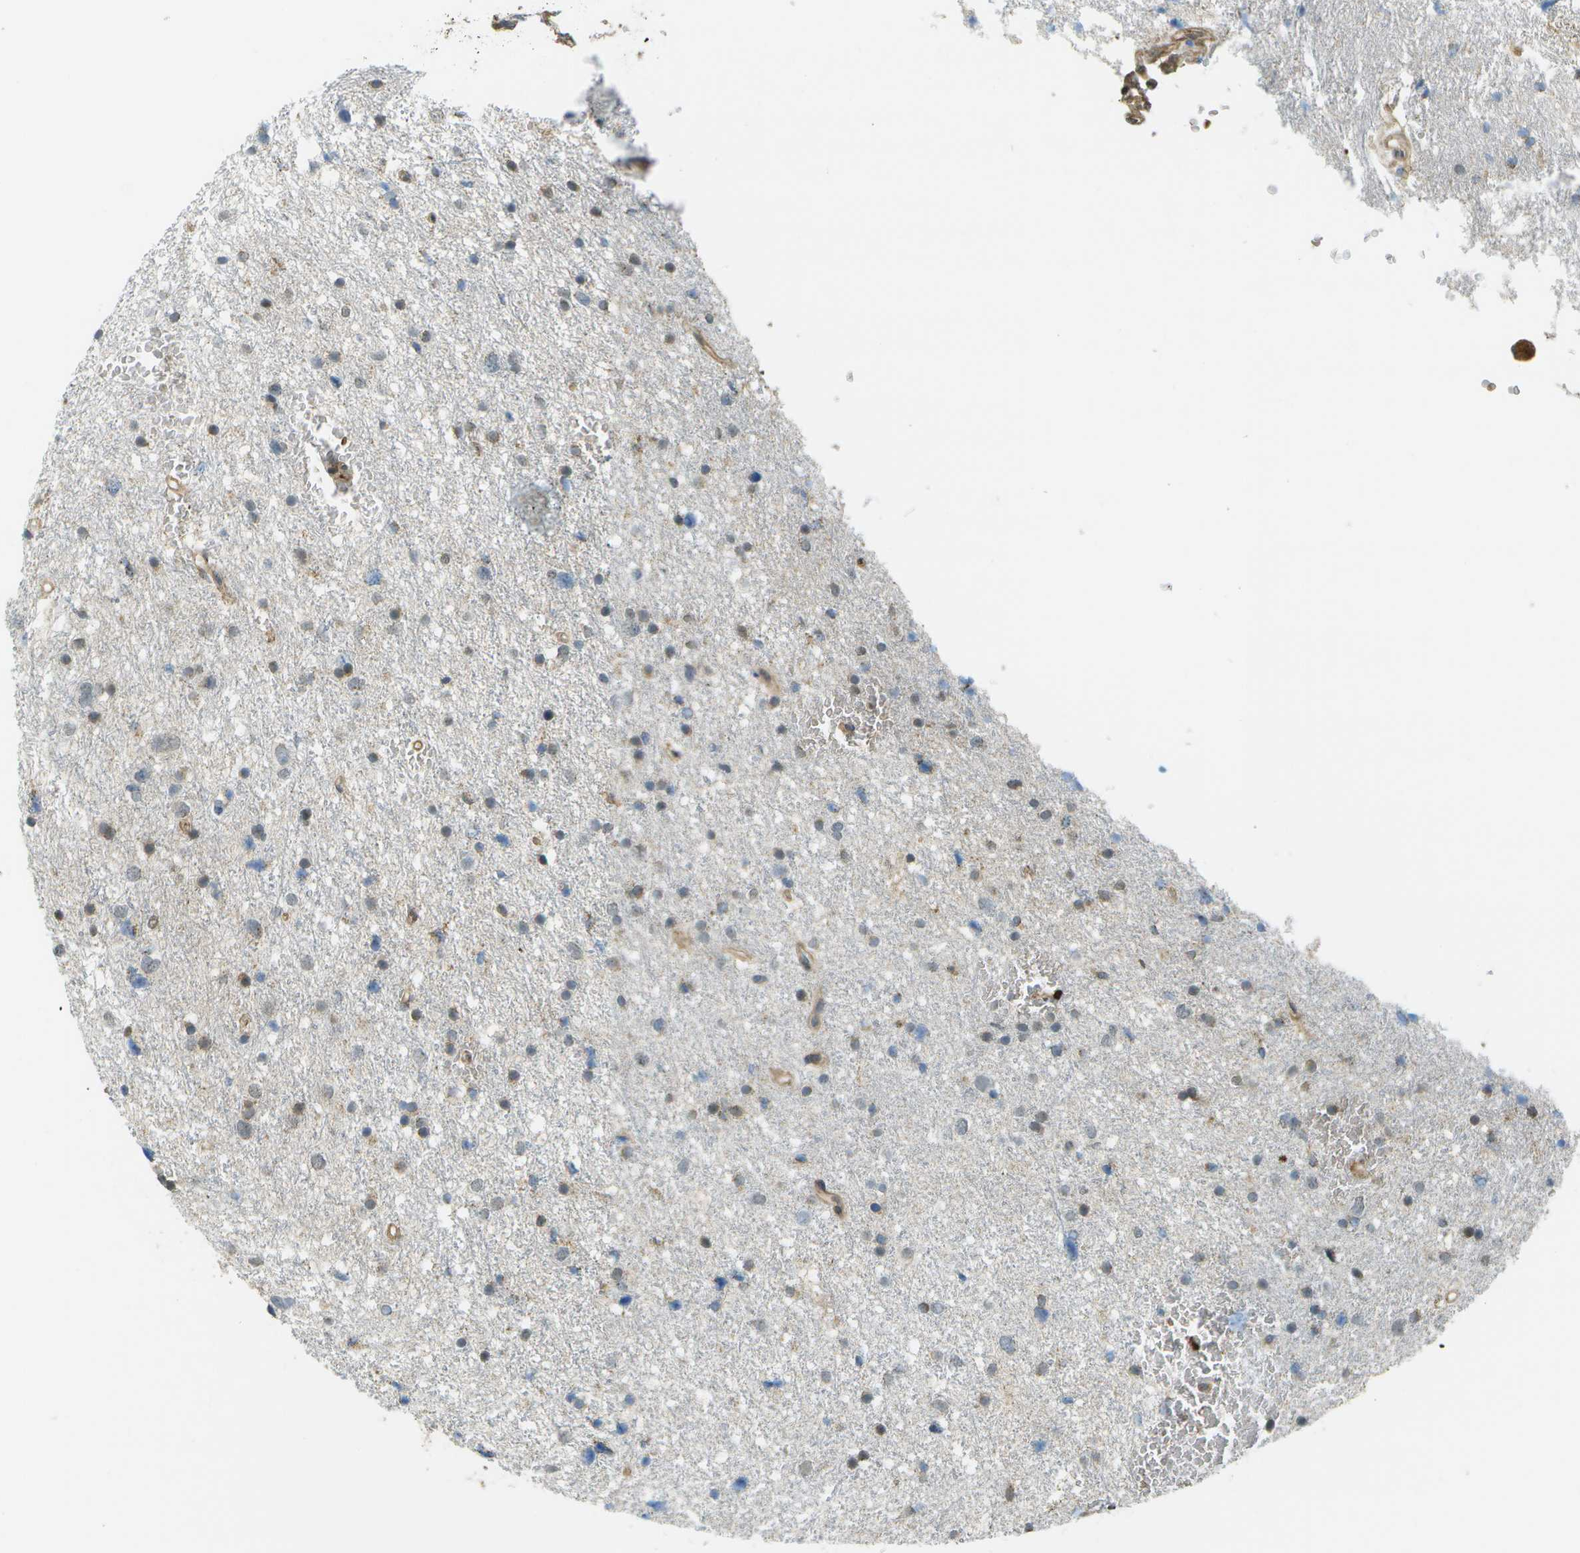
{"staining": {"intensity": "weak", "quantity": "<25%", "location": "cytoplasmic/membranous"}, "tissue": "glioma", "cell_type": "Tumor cells", "image_type": "cancer", "snomed": [{"axis": "morphology", "description": "Glioma, malignant, Low grade"}, {"axis": "topography", "description": "Brain"}], "caption": "An immunohistochemistry (IHC) image of low-grade glioma (malignant) is shown. There is no staining in tumor cells of low-grade glioma (malignant).", "gene": "CACHD1", "patient": {"sex": "female", "age": 37}}